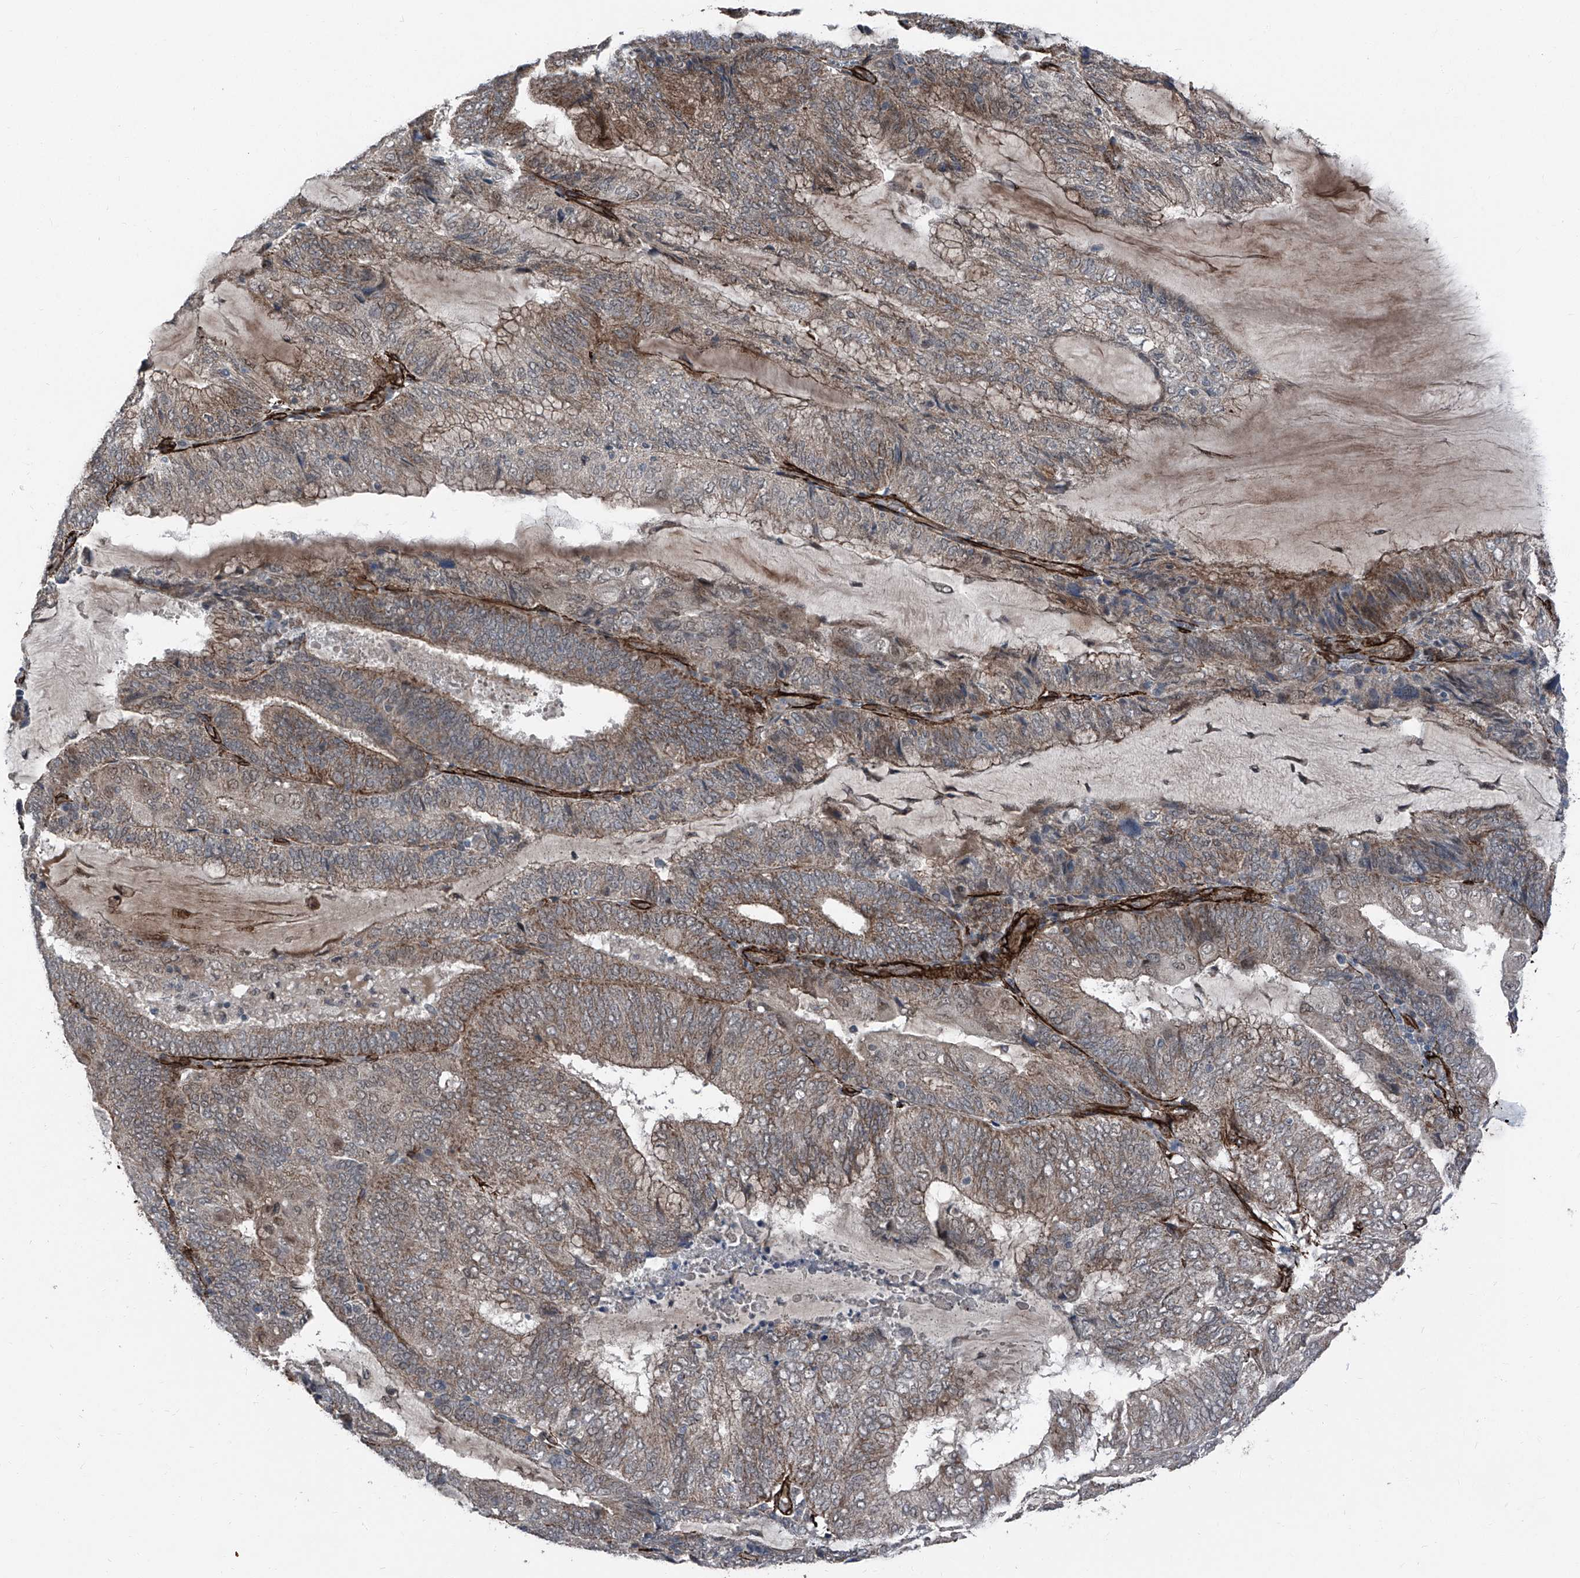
{"staining": {"intensity": "weak", "quantity": "25%-75%", "location": "cytoplasmic/membranous"}, "tissue": "endometrial cancer", "cell_type": "Tumor cells", "image_type": "cancer", "snomed": [{"axis": "morphology", "description": "Adenocarcinoma, NOS"}, {"axis": "topography", "description": "Endometrium"}], "caption": "Brown immunohistochemical staining in human adenocarcinoma (endometrial) demonstrates weak cytoplasmic/membranous expression in about 25%-75% of tumor cells. Nuclei are stained in blue.", "gene": "COA7", "patient": {"sex": "female", "age": 81}}